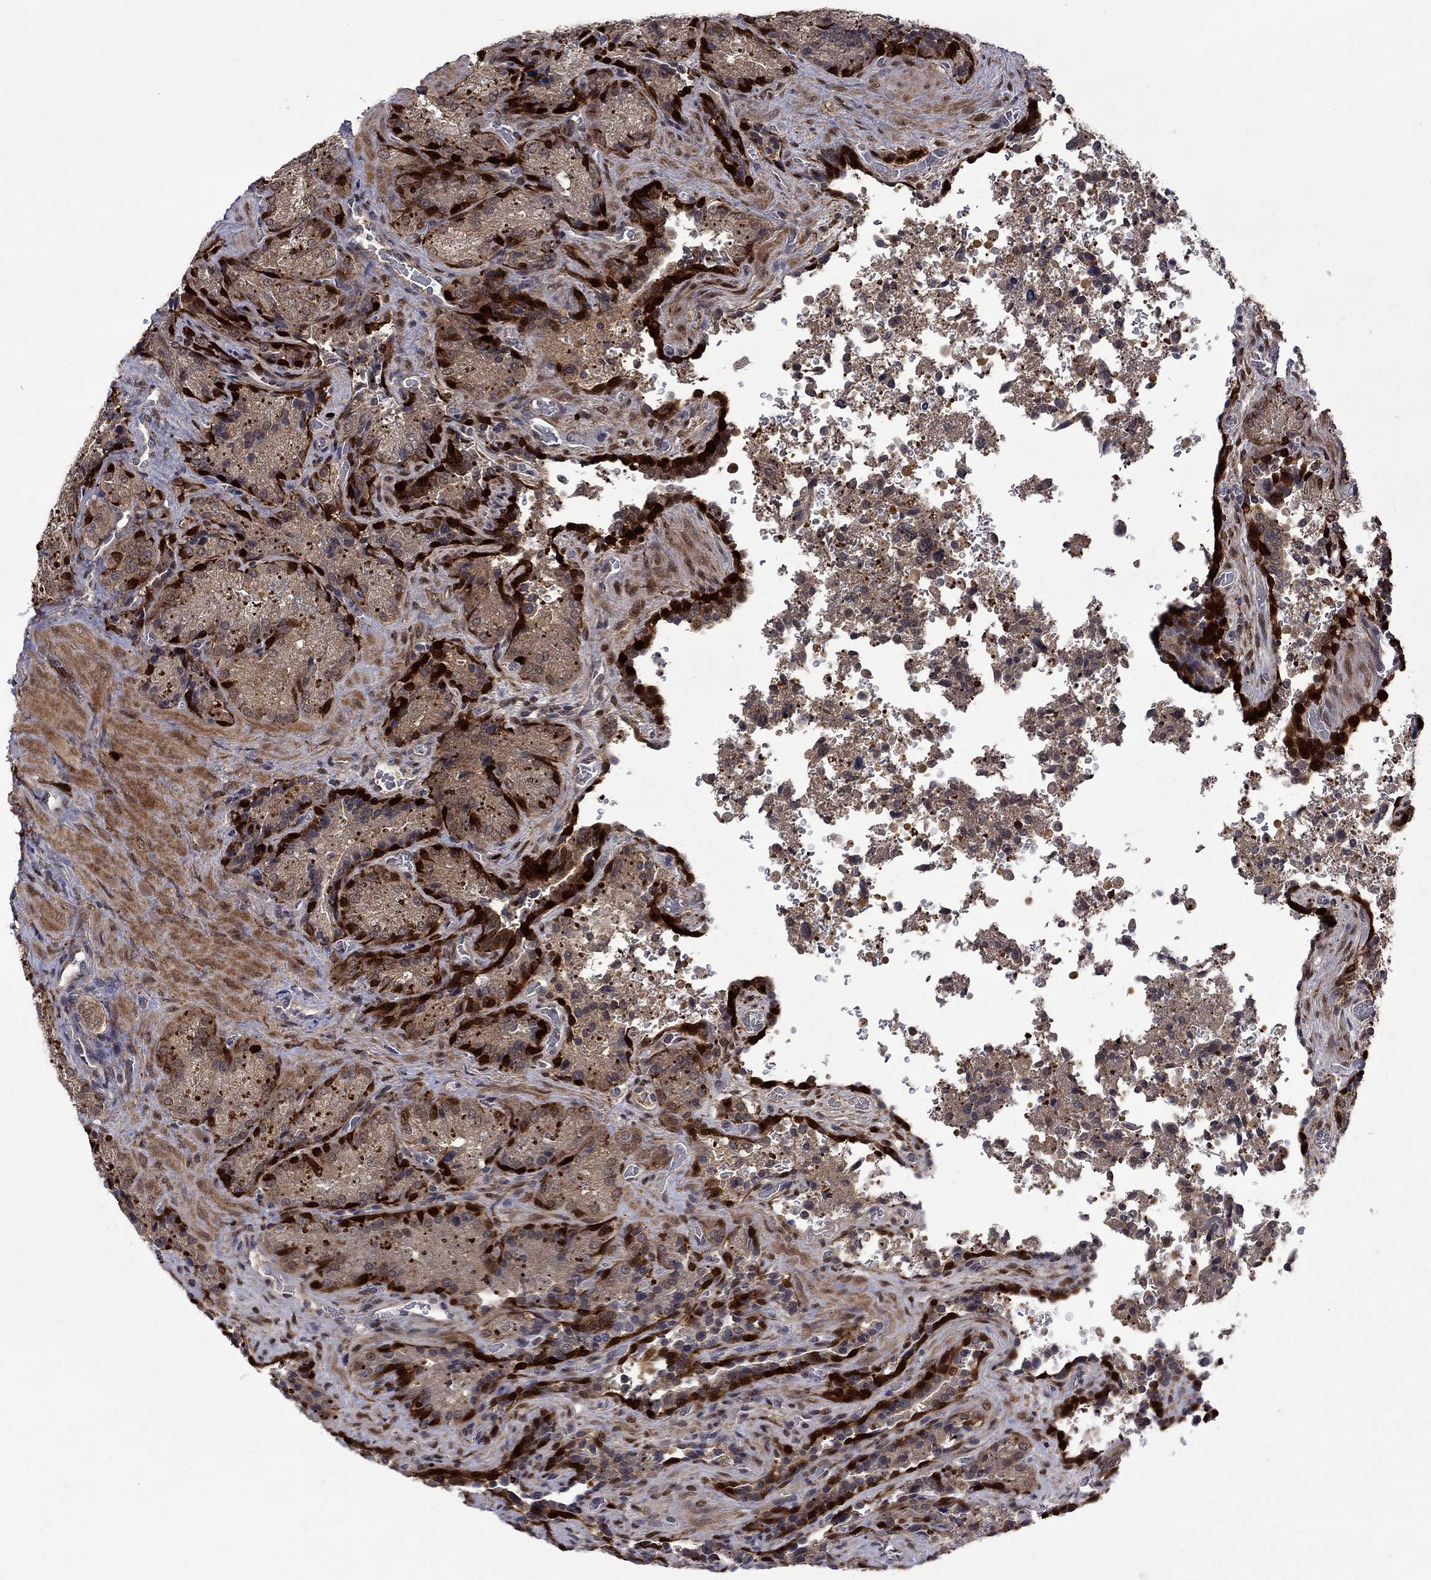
{"staining": {"intensity": "strong", "quantity": "<25%", "location": "nuclear"}, "tissue": "seminal vesicle", "cell_type": "Glandular cells", "image_type": "normal", "snomed": [{"axis": "morphology", "description": "Normal tissue, NOS"}, {"axis": "topography", "description": "Seminal veicle"}], "caption": "Protein staining reveals strong nuclear staining in approximately <25% of glandular cells in normal seminal vesicle.", "gene": "CBR1", "patient": {"sex": "male", "age": 37}}